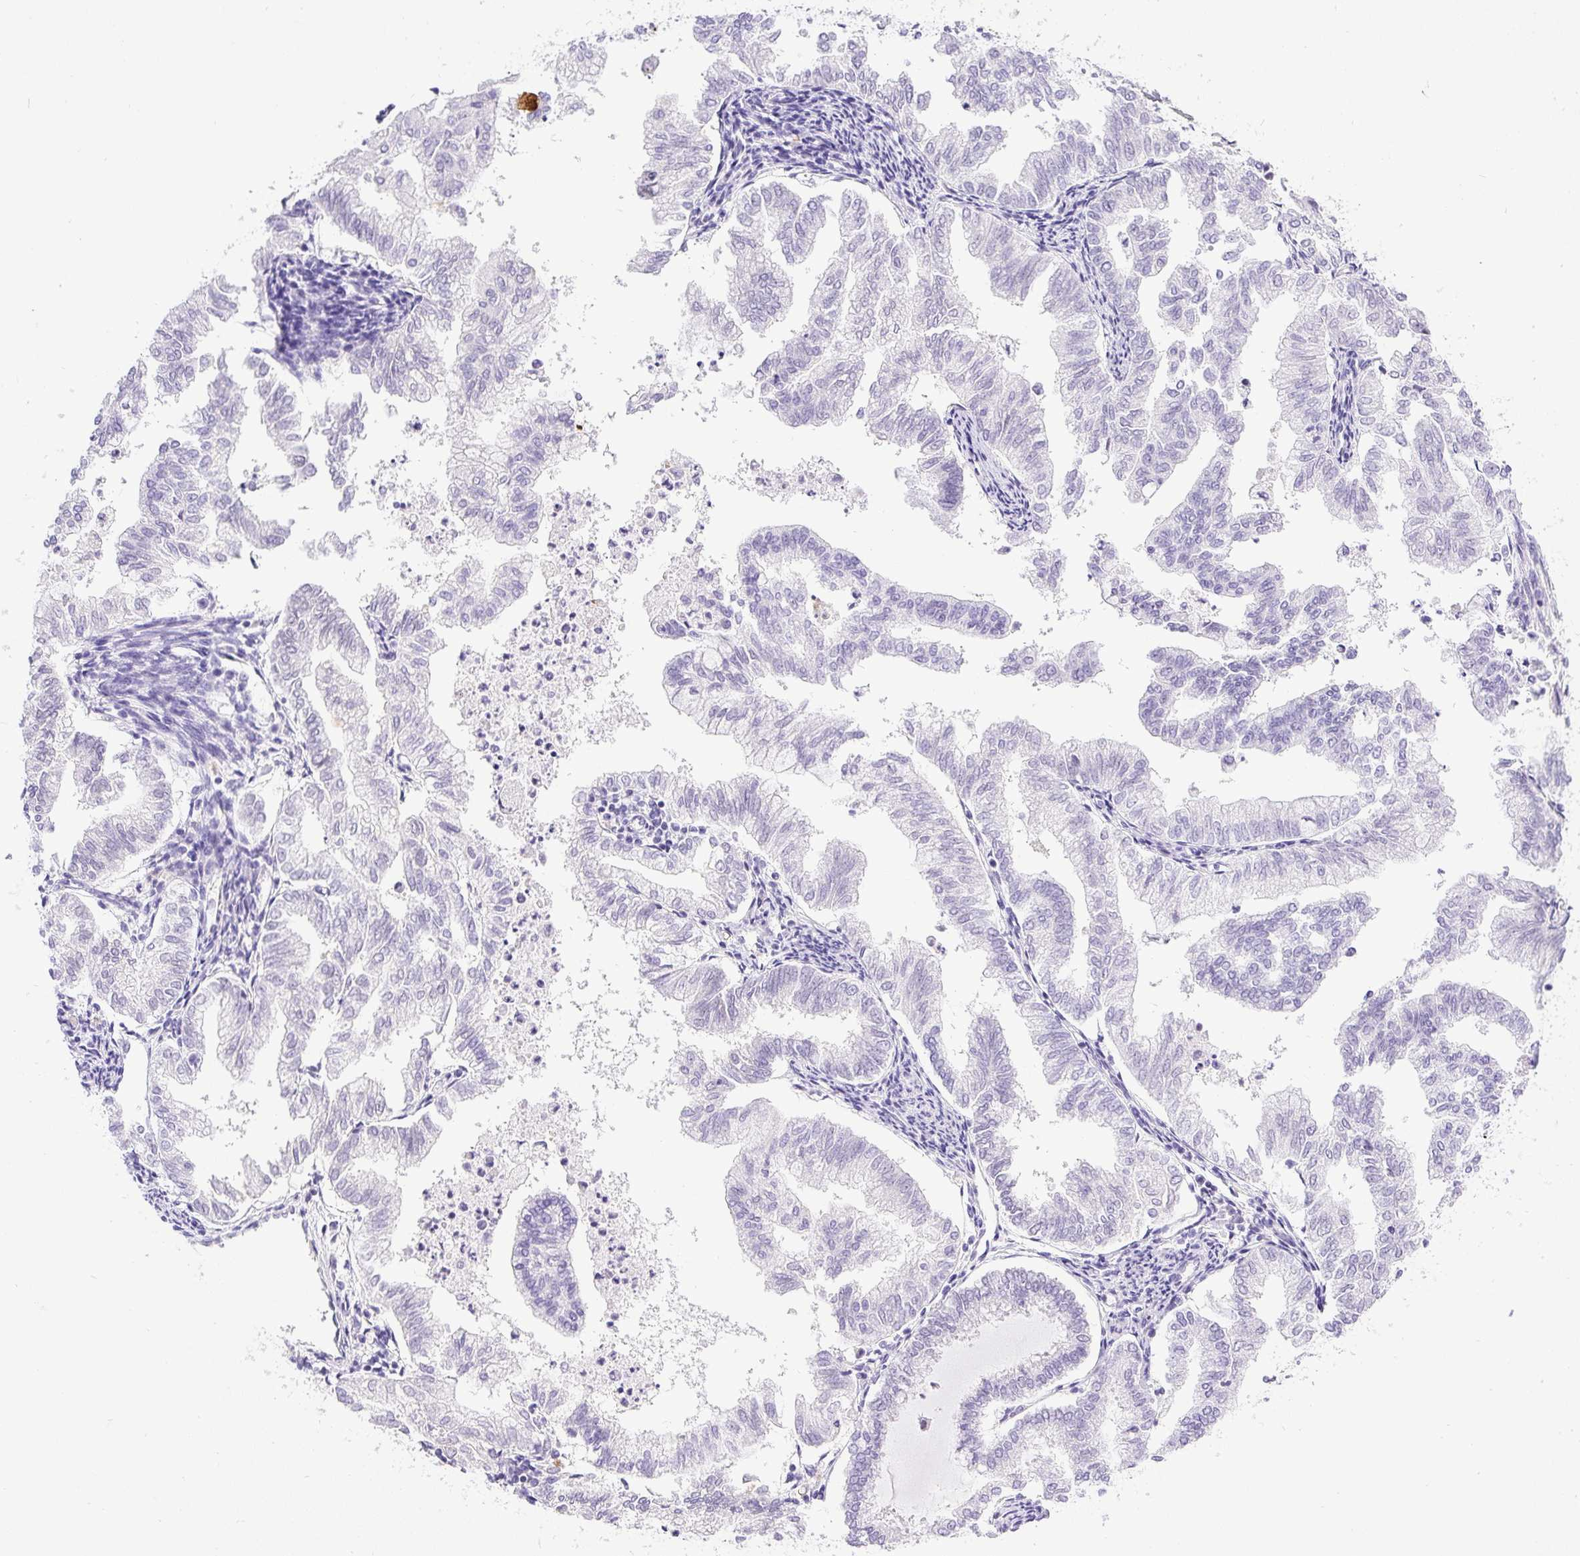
{"staining": {"intensity": "negative", "quantity": "none", "location": "none"}, "tissue": "endometrial cancer", "cell_type": "Tumor cells", "image_type": "cancer", "snomed": [{"axis": "morphology", "description": "Necrosis, NOS"}, {"axis": "morphology", "description": "Adenocarcinoma, NOS"}, {"axis": "topography", "description": "Endometrium"}], "caption": "Human endometrial cancer stained for a protein using immunohistochemistry (IHC) shows no expression in tumor cells.", "gene": "WNT10B", "patient": {"sex": "female", "age": 79}}